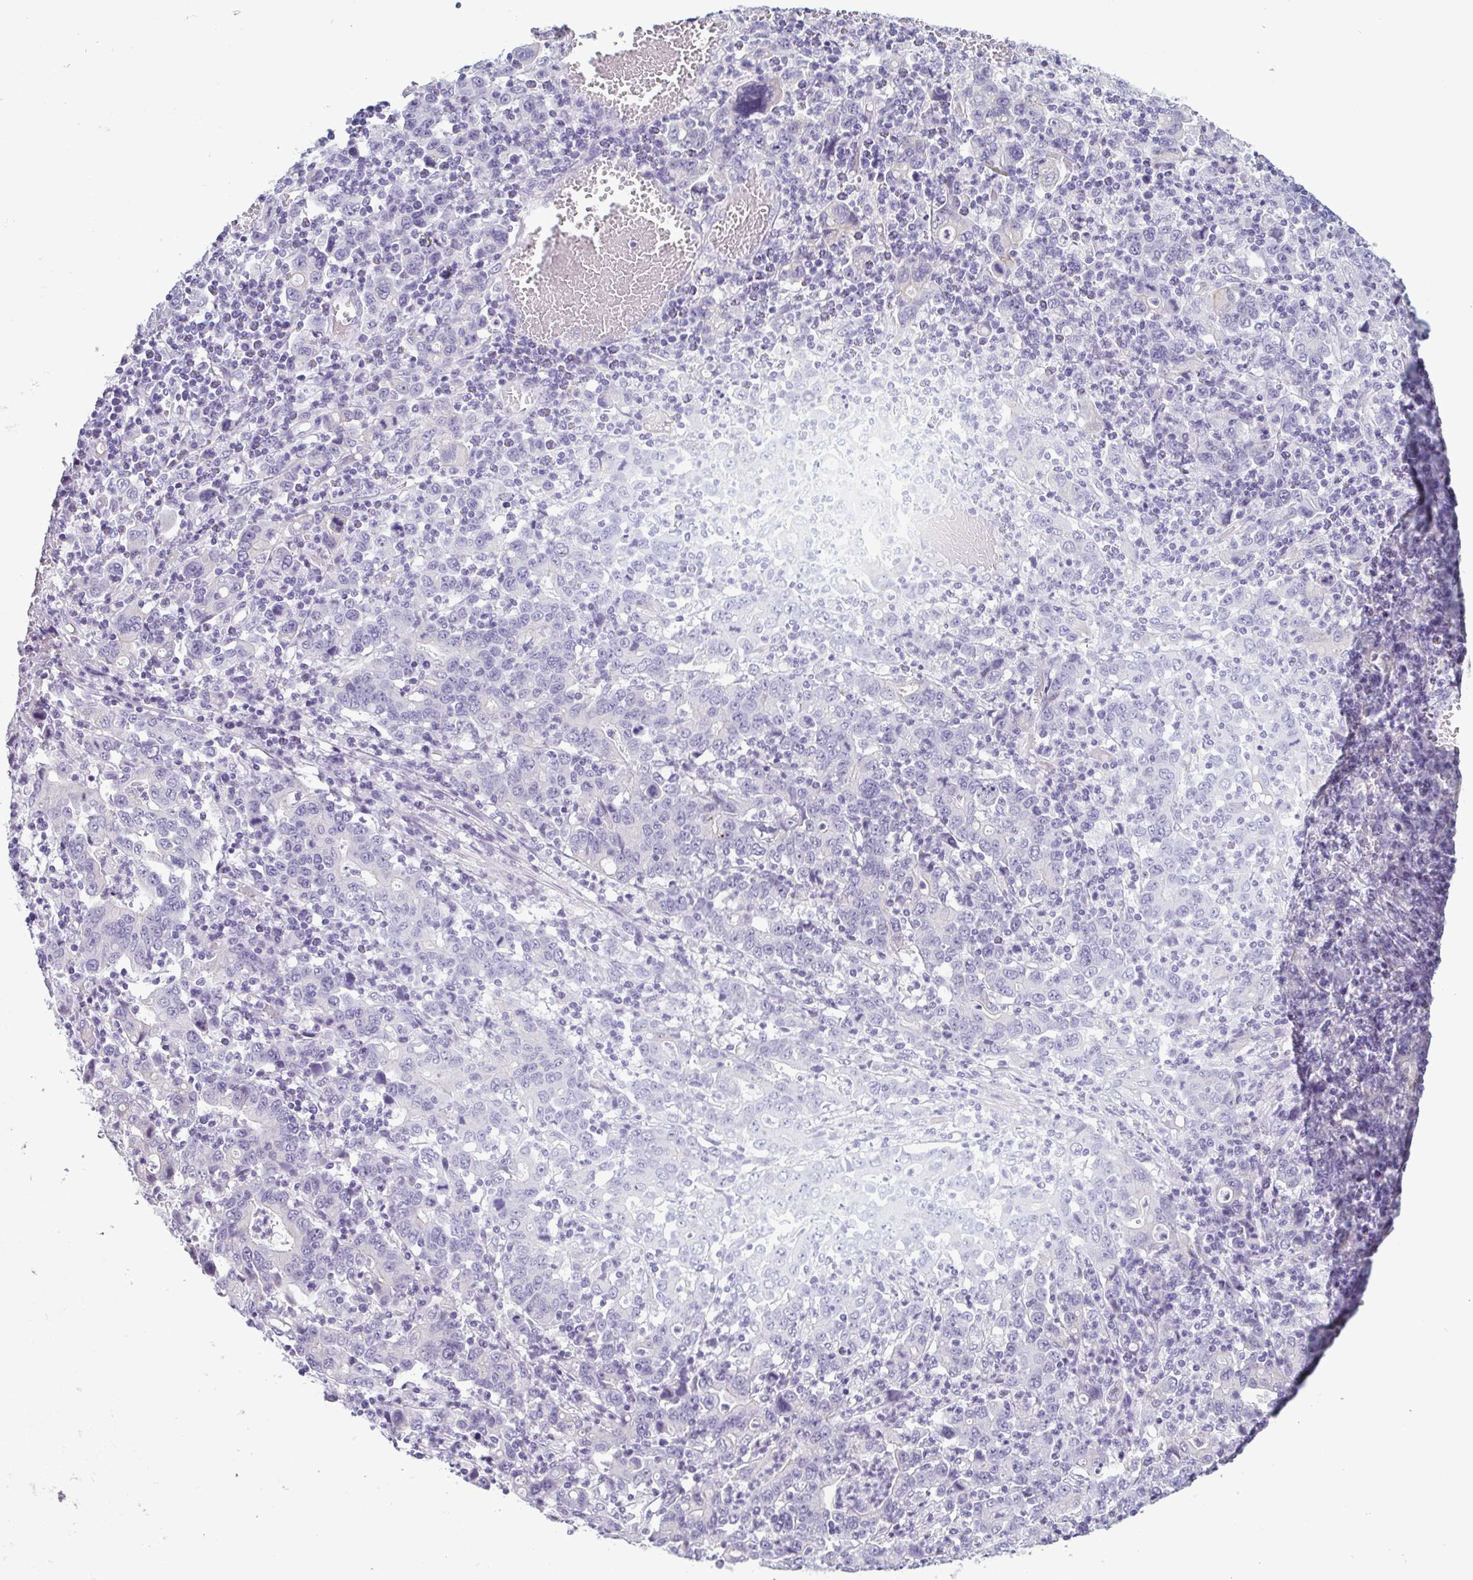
{"staining": {"intensity": "negative", "quantity": "none", "location": "none"}, "tissue": "stomach cancer", "cell_type": "Tumor cells", "image_type": "cancer", "snomed": [{"axis": "morphology", "description": "Adenocarcinoma, NOS"}, {"axis": "topography", "description": "Stomach, upper"}], "caption": "The photomicrograph demonstrates no staining of tumor cells in stomach cancer (adenocarcinoma).", "gene": "KRT10", "patient": {"sex": "male", "age": 69}}